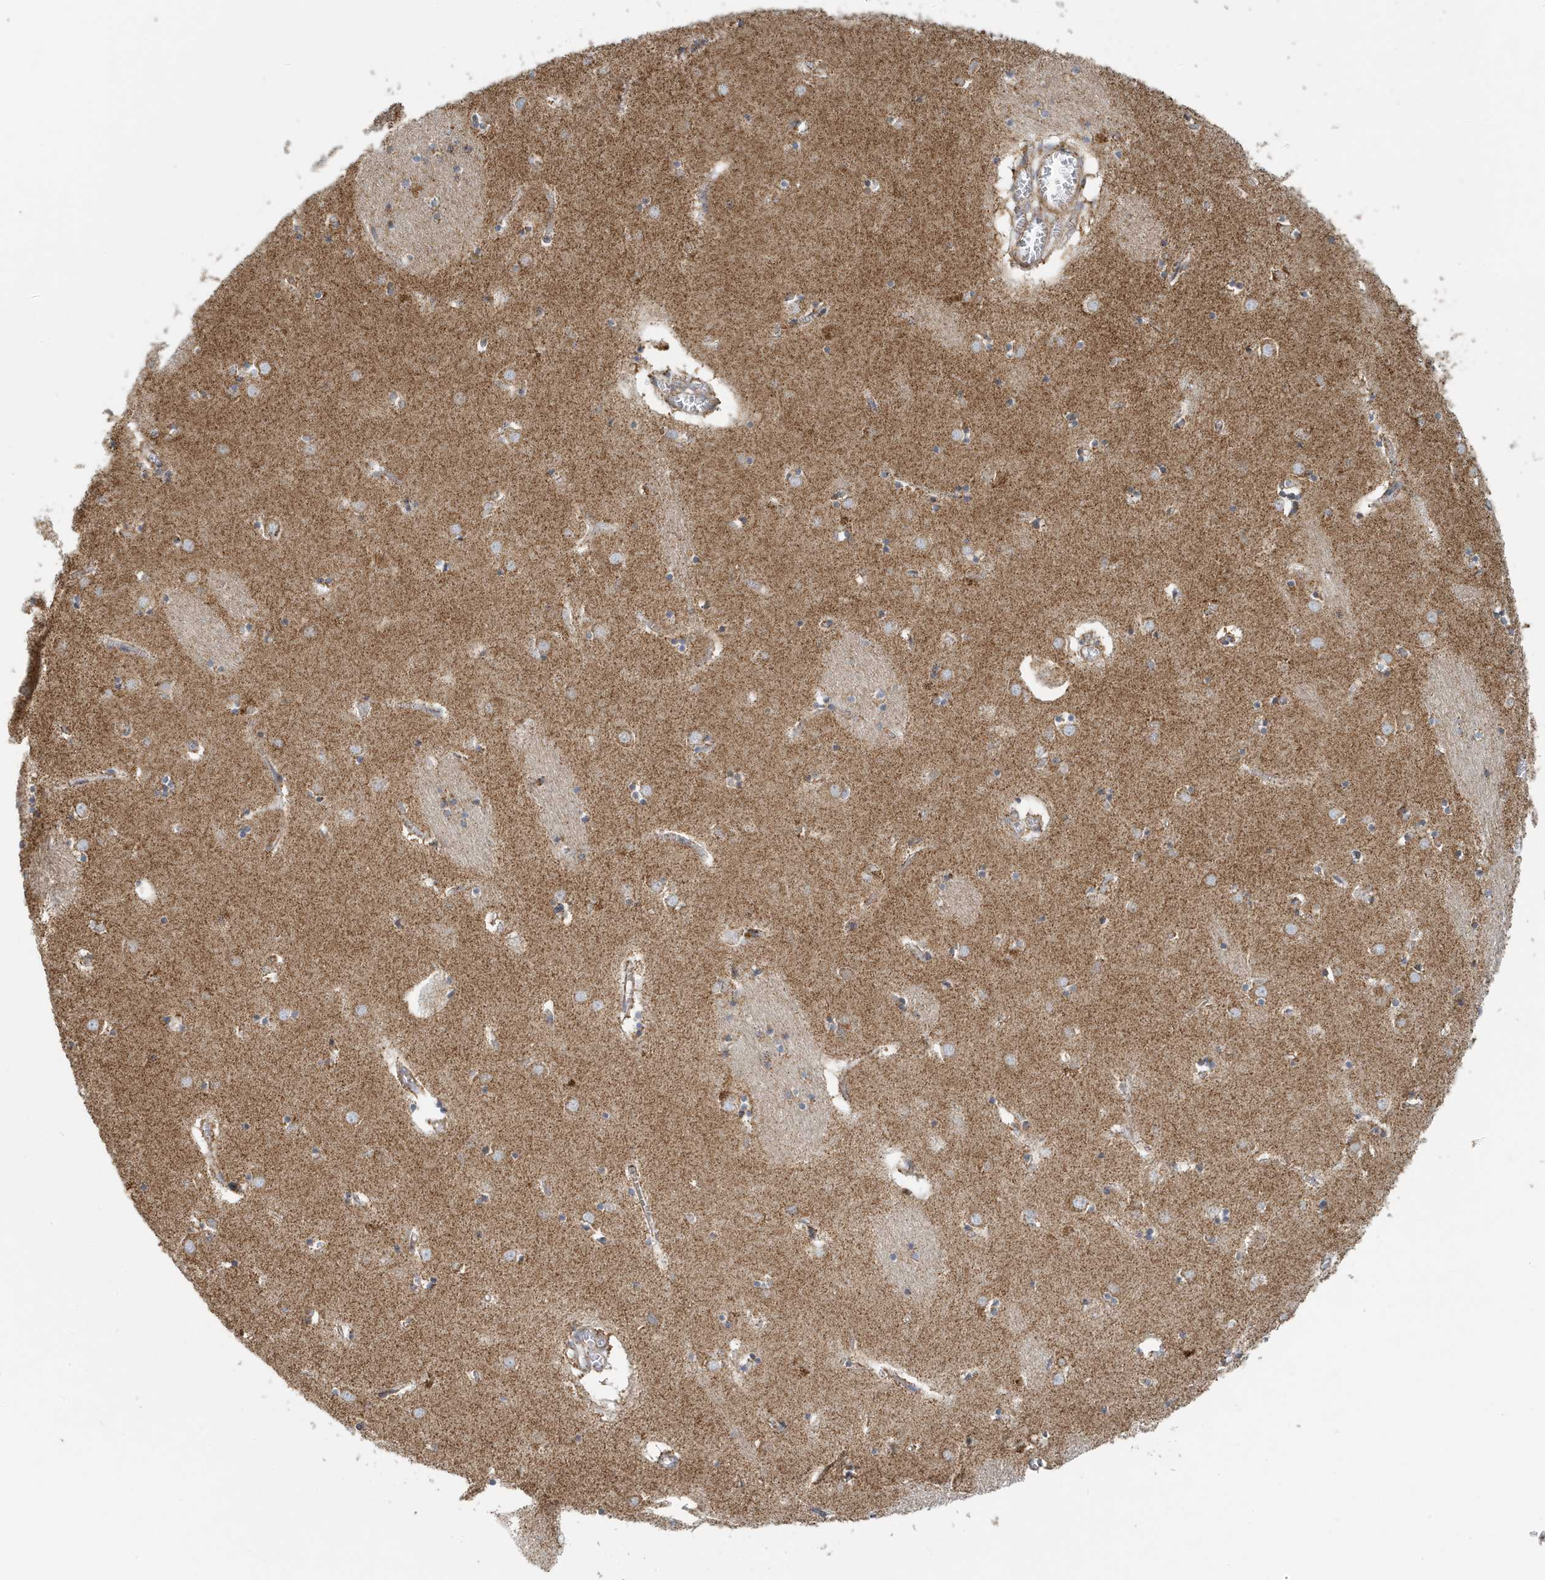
{"staining": {"intensity": "moderate", "quantity": "<25%", "location": "cytoplasmic/membranous"}, "tissue": "caudate", "cell_type": "Glial cells", "image_type": "normal", "snomed": [{"axis": "morphology", "description": "Normal tissue, NOS"}, {"axis": "topography", "description": "Lateral ventricle wall"}], "caption": "Protein staining by immunohistochemistry (IHC) shows moderate cytoplasmic/membranous staining in about <25% of glial cells in unremarkable caudate. The staining was performed using DAB (3,3'-diaminobenzidine), with brown indicating positive protein expression. Nuclei are stained blue with hematoxylin.", "gene": "MAN1A1", "patient": {"sex": "male", "age": 70}}